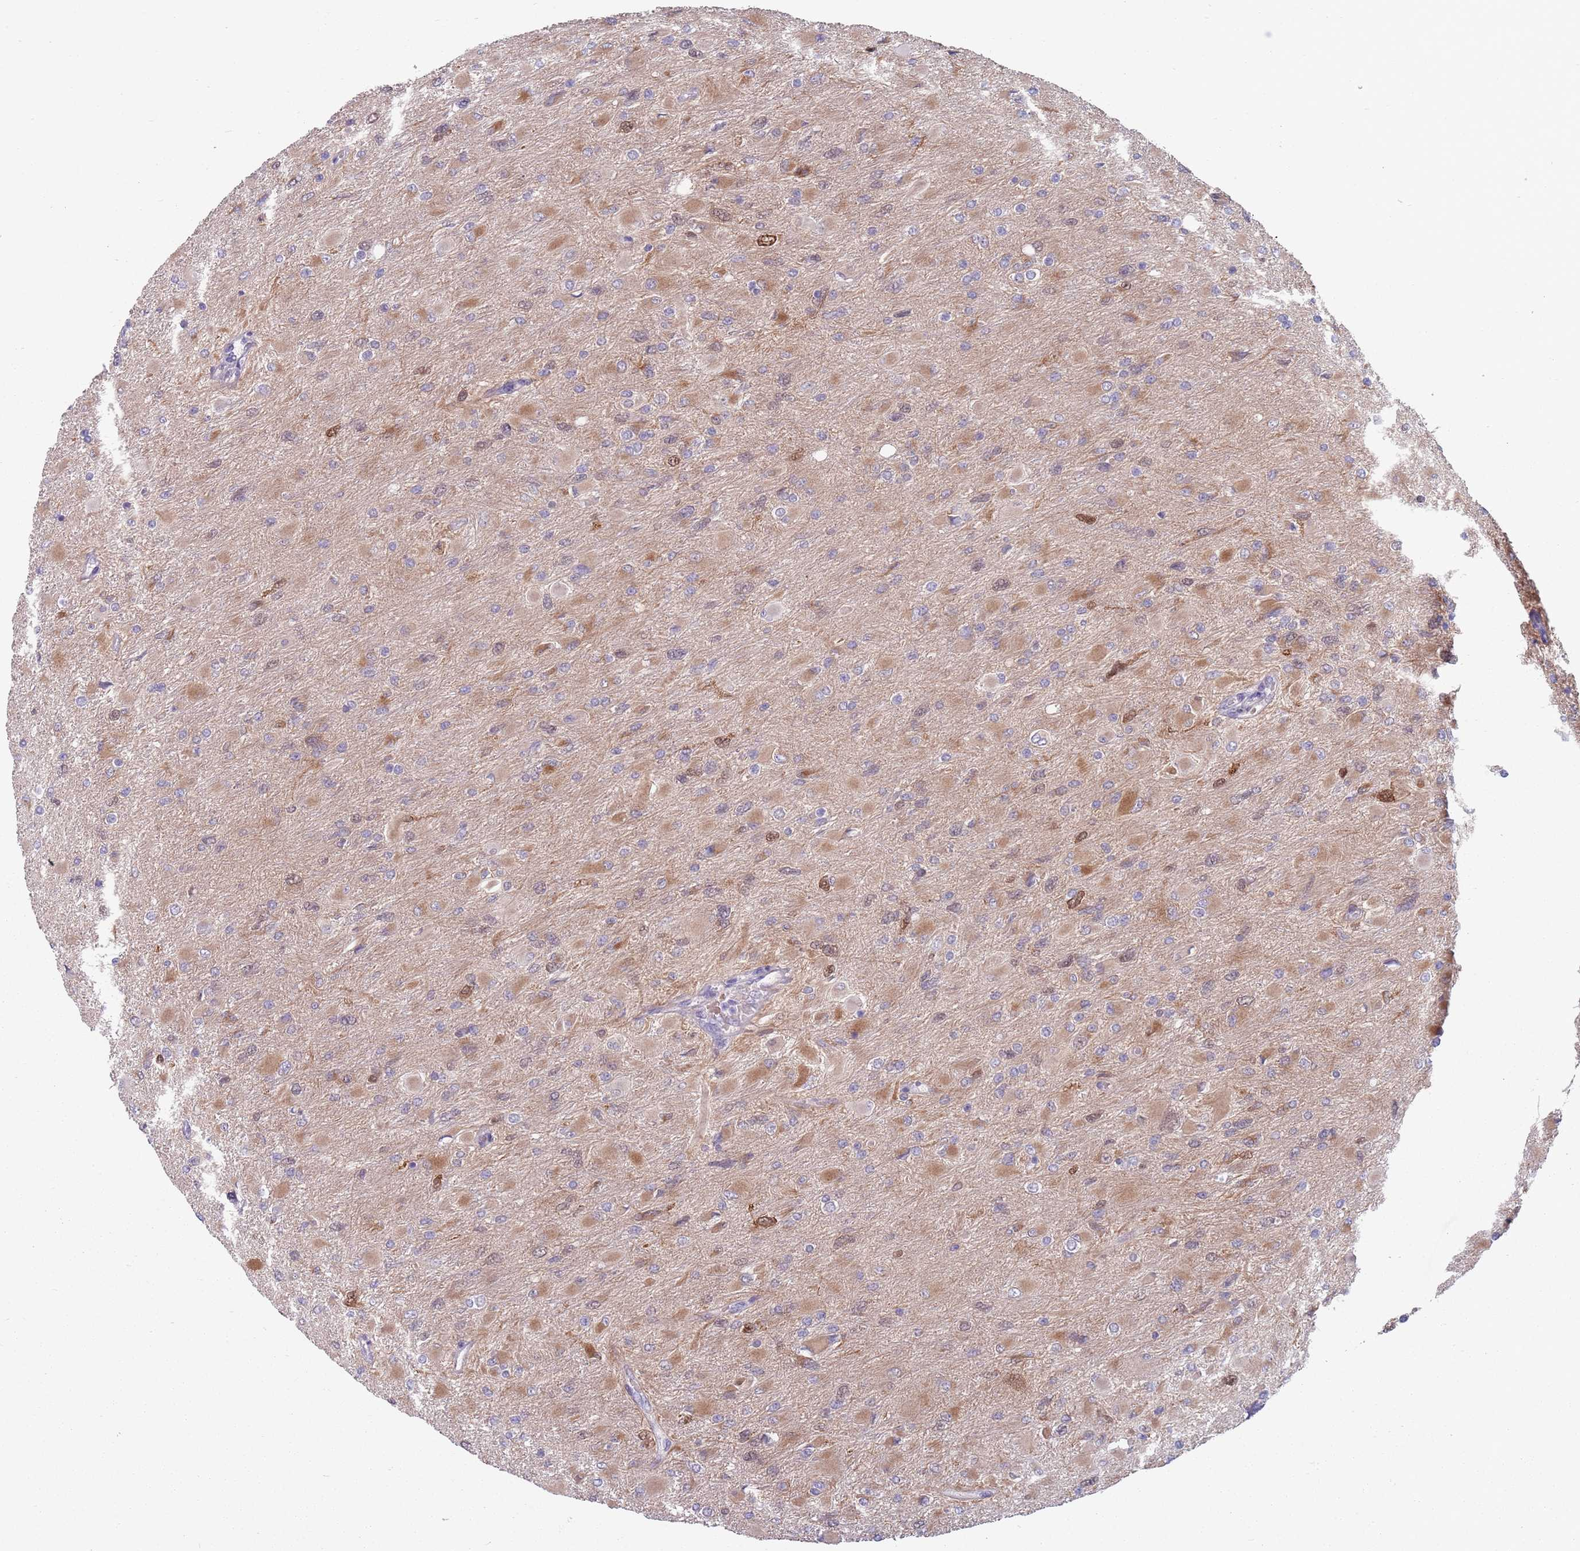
{"staining": {"intensity": "moderate", "quantity": "25%-75%", "location": "cytoplasmic/membranous,nuclear"}, "tissue": "glioma", "cell_type": "Tumor cells", "image_type": "cancer", "snomed": [{"axis": "morphology", "description": "Glioma, malignant, High grade"}, {"axis": "topography", "description": "Cerebral cortex"}], "caption": "Immunohistochemistry staining of glioma, which displays medium levels of moderate cytoplasmic/membranous and nuclear staining in approximately 25%-75% of tumor cells indicating moderate cytoplasmic/membranous and nuclear protein expression. The staining was performed using DAB (brown) for protein detection and nuclei were counterstained in hematoxylin (blue).", "gene": "CLNS1A", "patient": {"sex": "female", "age": 36}}